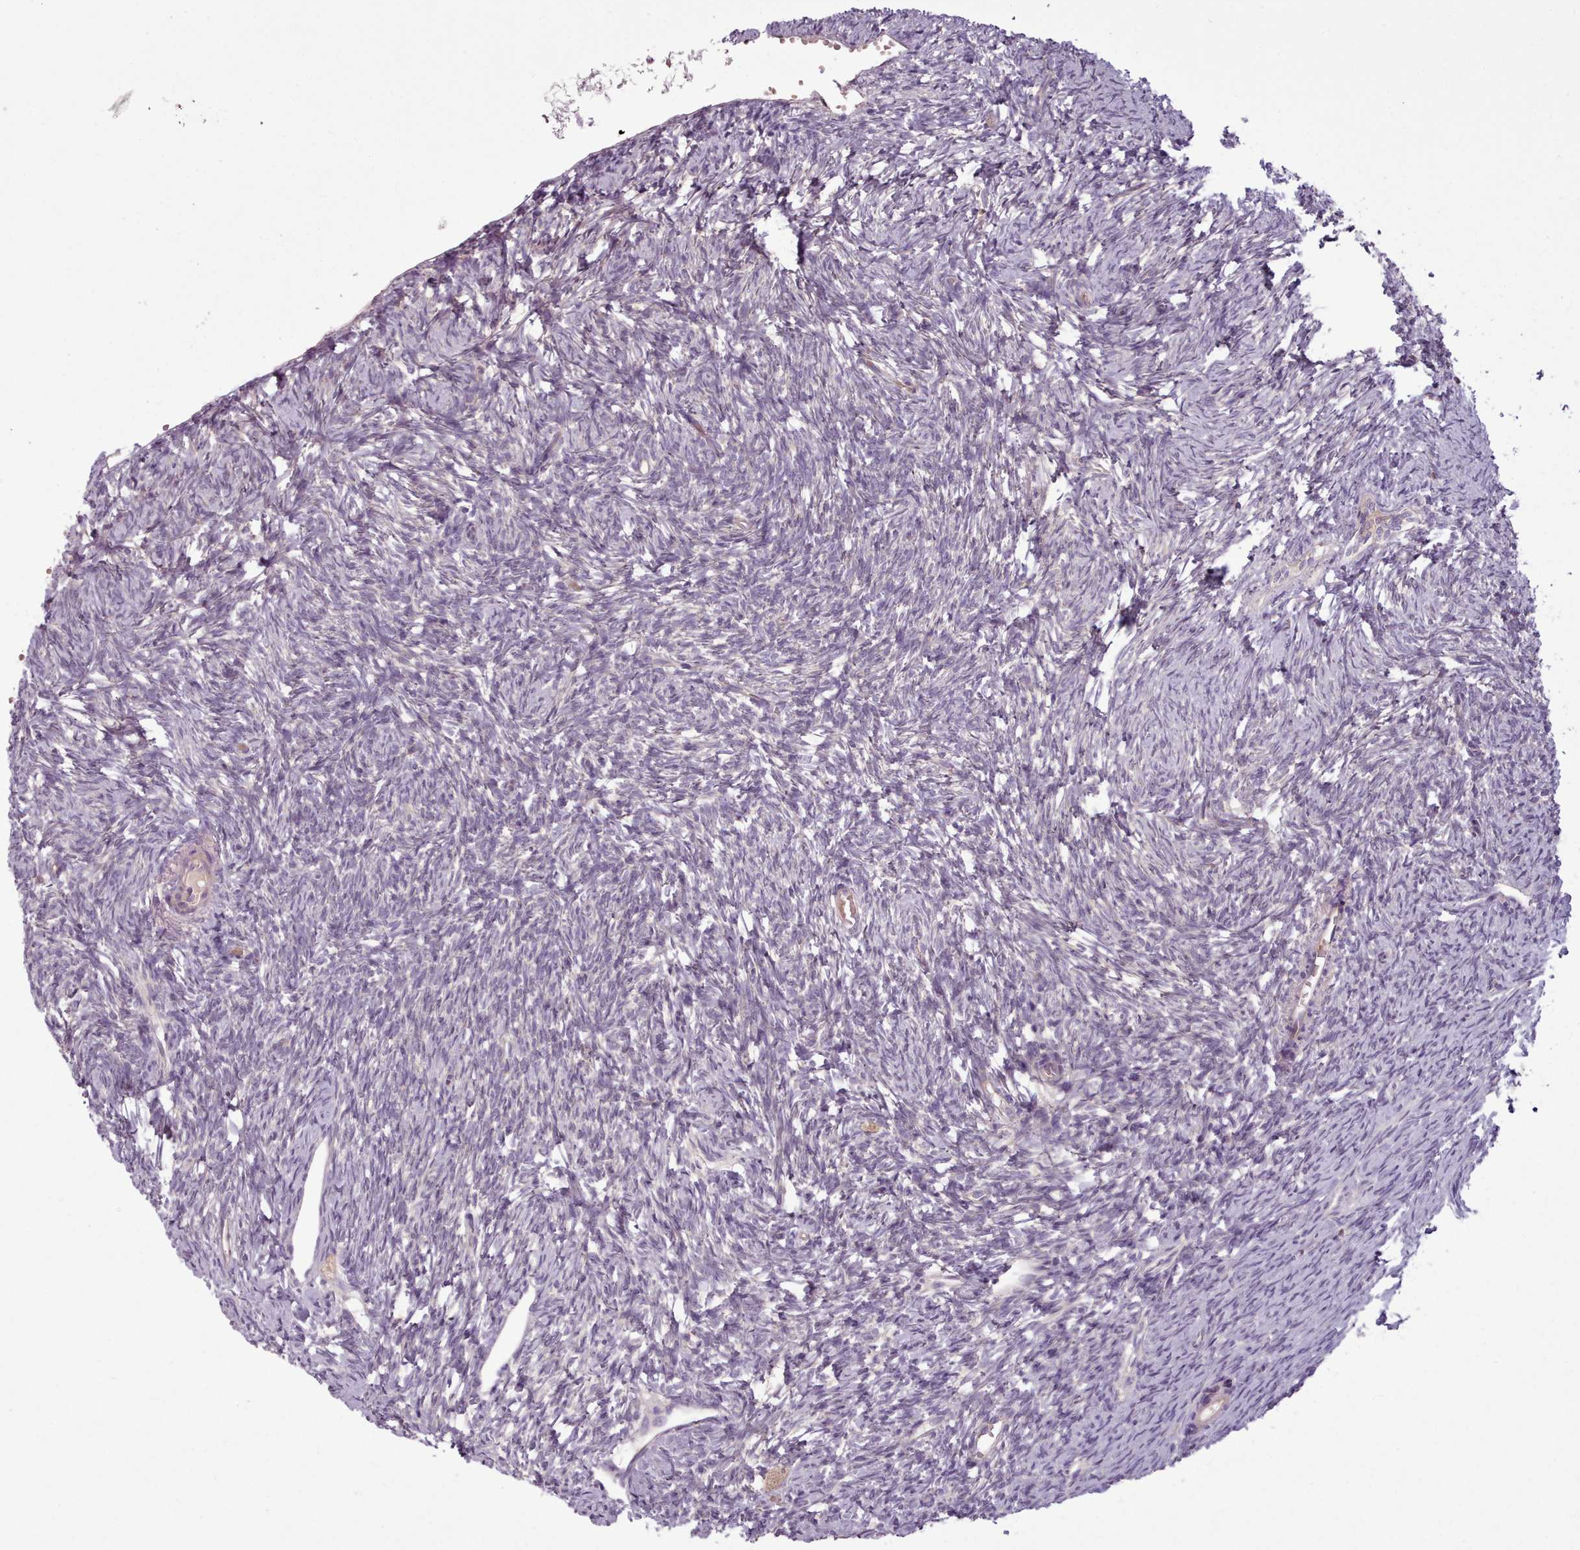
{"staining": {"intensity": "negative", "quantity": "none", "location": "none"}, "tissue": "ovary", "cell_type": "Ovarian stroma cells", "image_type": "normal", "snomed": [{"axis": "morphology", "description": "Normal tissue, NOS"}, {"axis": "topography", "description": "Ovary"}], "caption": "The IHC image has no significant positivity in ovarian stroma cells of ovary. The staining is performed using DAB brown chromogen with nuclei counter-stained in using hematoxylin.", "gene": "NT5DC2", "patient": {"sex": "female", "age": 51}}